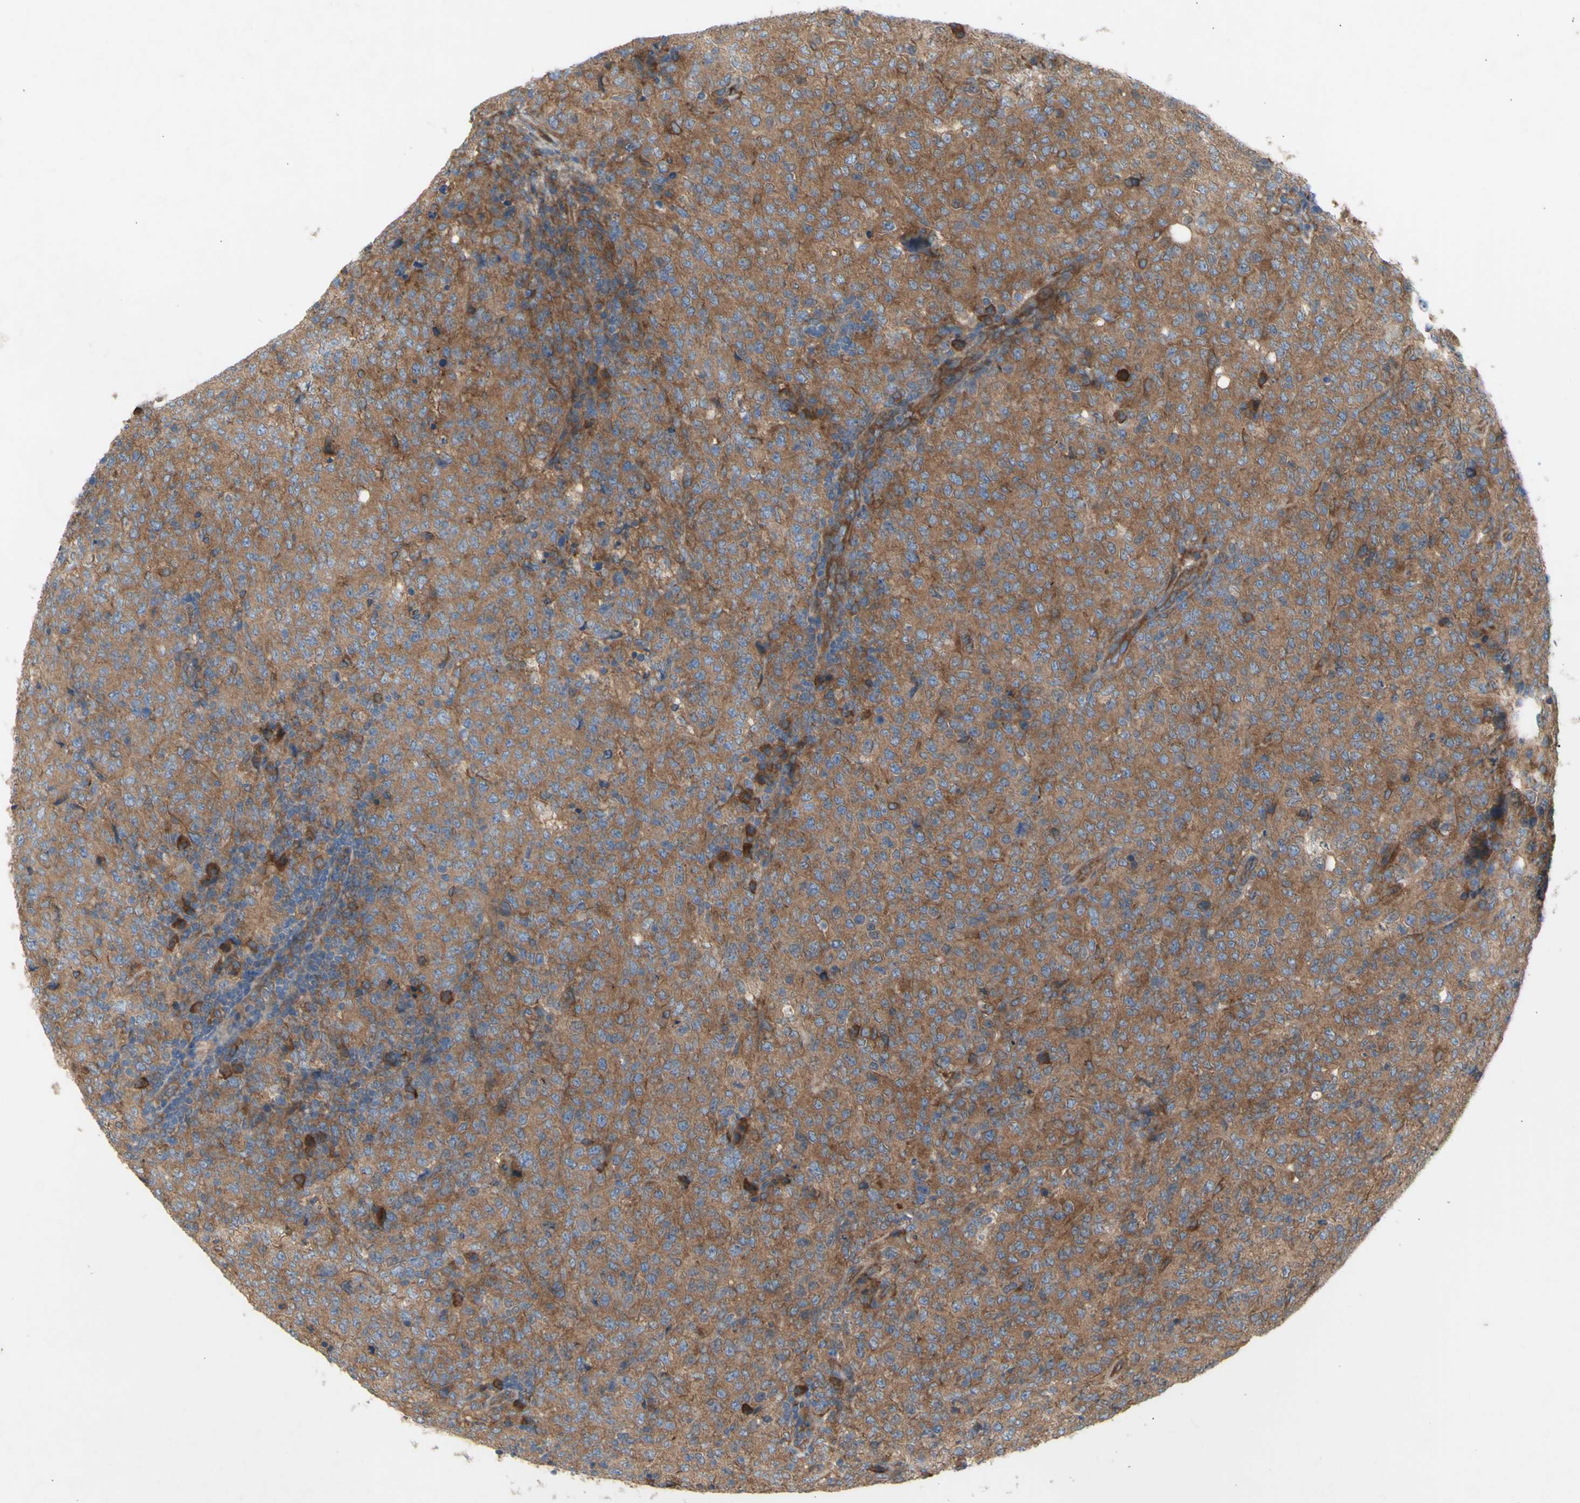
{"staining": {"intensity": "moderate", "quantity": ">75%", "location": "cytoplasmic/membranous"}, "tissue": "lymphoma", "cell_type": "Tumor cells", "image_type": "cancer", "snomed": [{"axis": "morphology", "description": "Malignant lymphoma, non-Hodgkin's type, High grade"}, {"axis": "topography", "description": "Tonsil"}], "caption": "Immunohistochemistry (IHC) micrograph of neoplastic tissue: human lymphoma stained using IHC shows medium levels of moderate protein expression localized specifically in the cytoplasmic/membranous of tumor cells, appearing as a cytoplasmic/membranous brown color.", "gene": "KLC1", "patient": {"sex": "female", "age": 36}}